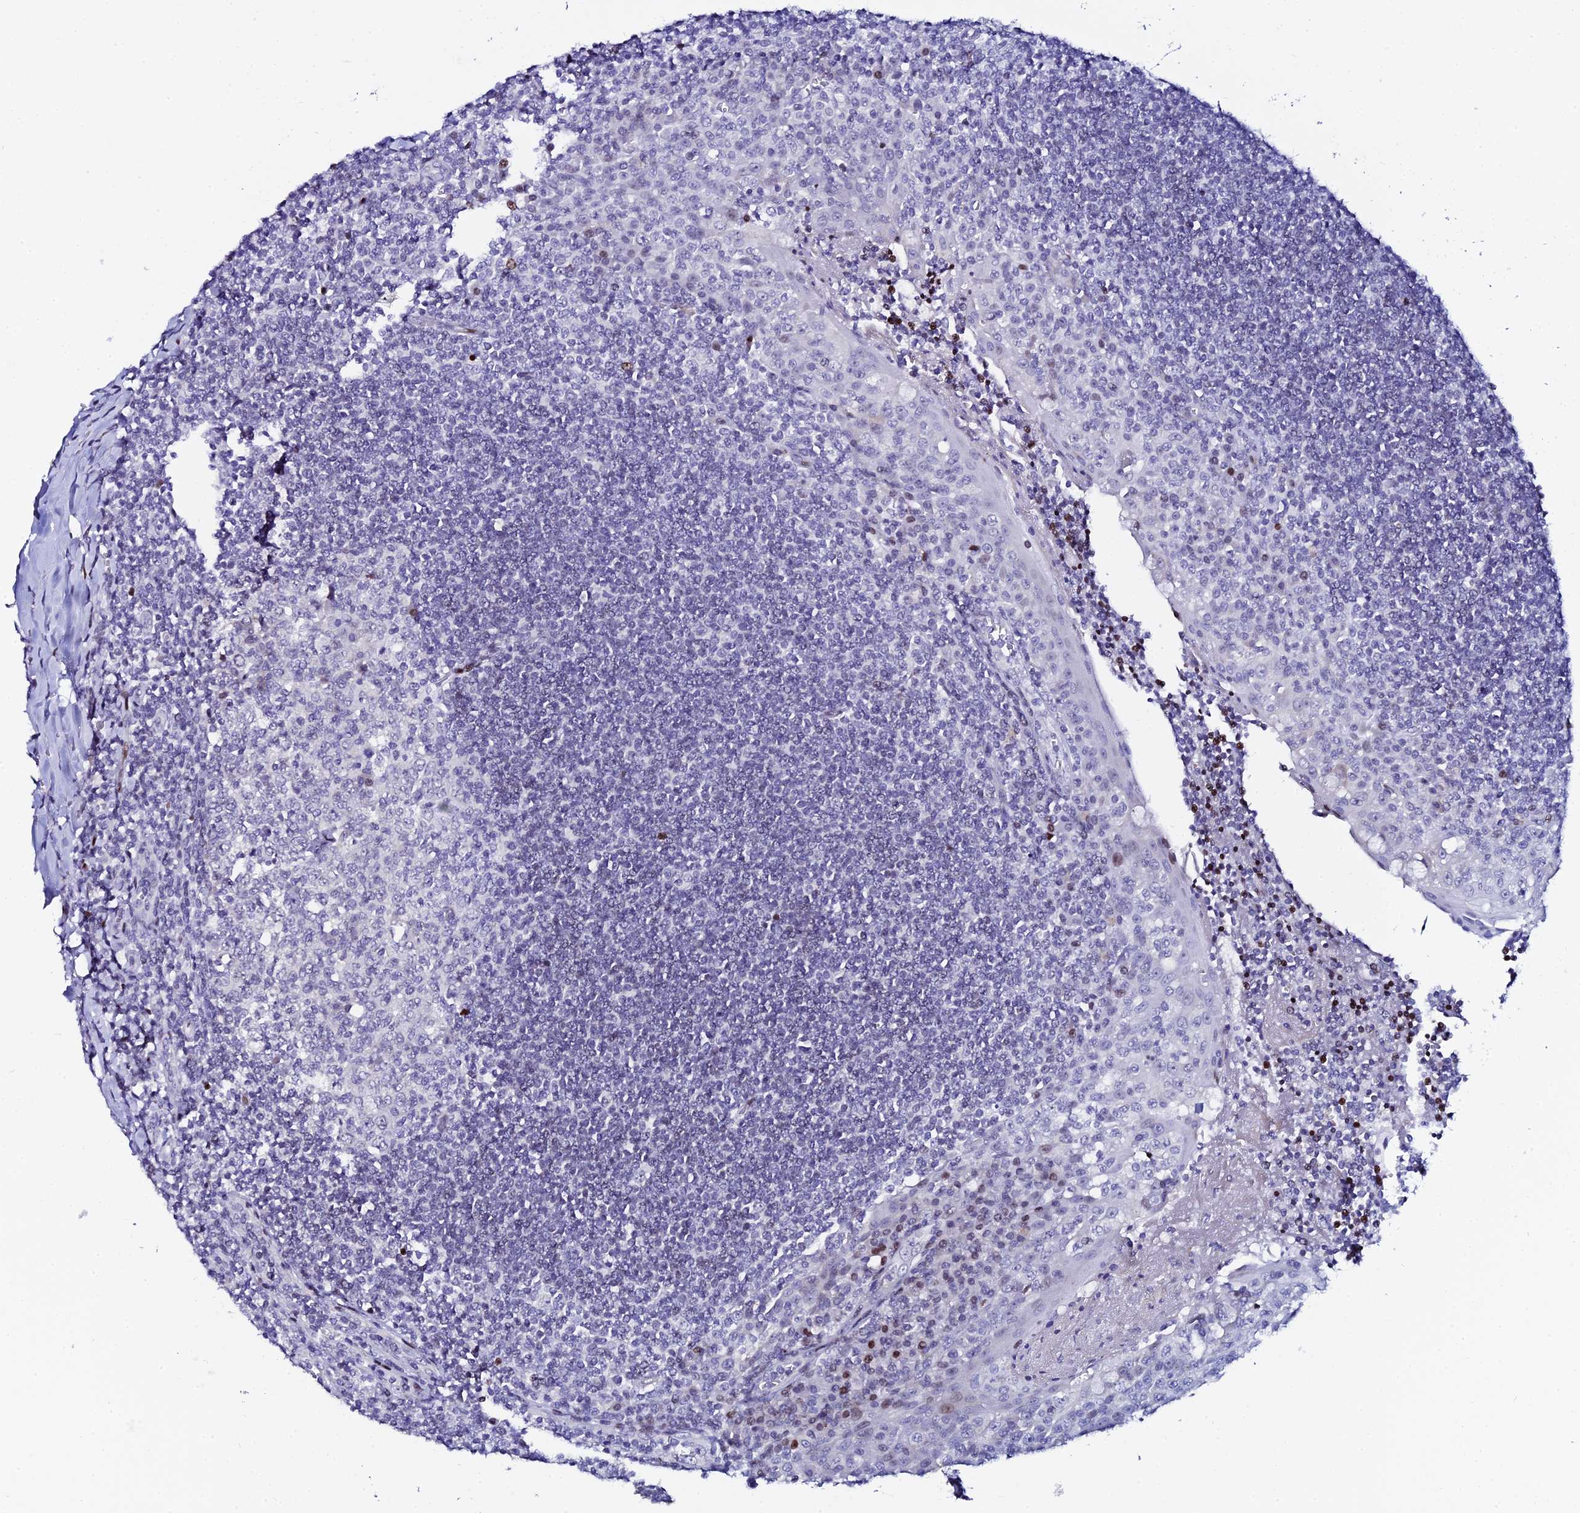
{"staining": {"intensity": "strong", "quantity": "25%-75%", "location": "nuclear"}, "tissue": "tonsil", "cell_type": "Germinal center cells", "image_type": "normal", "snomed": [{"axis": "morphology", "description": "Normal tissue, NOS"}, {"axis": "topography", "description": "Tonsil"}], "caption": "This micrograph demonstrates immunohistochemistry (IHC) staining of unremarkable tonsil, with high strong nuclear staining in approximately 25%-75% of germinal center cells.", "gene": "MYNN", "patient": {"sex": "male", "age": 27}}